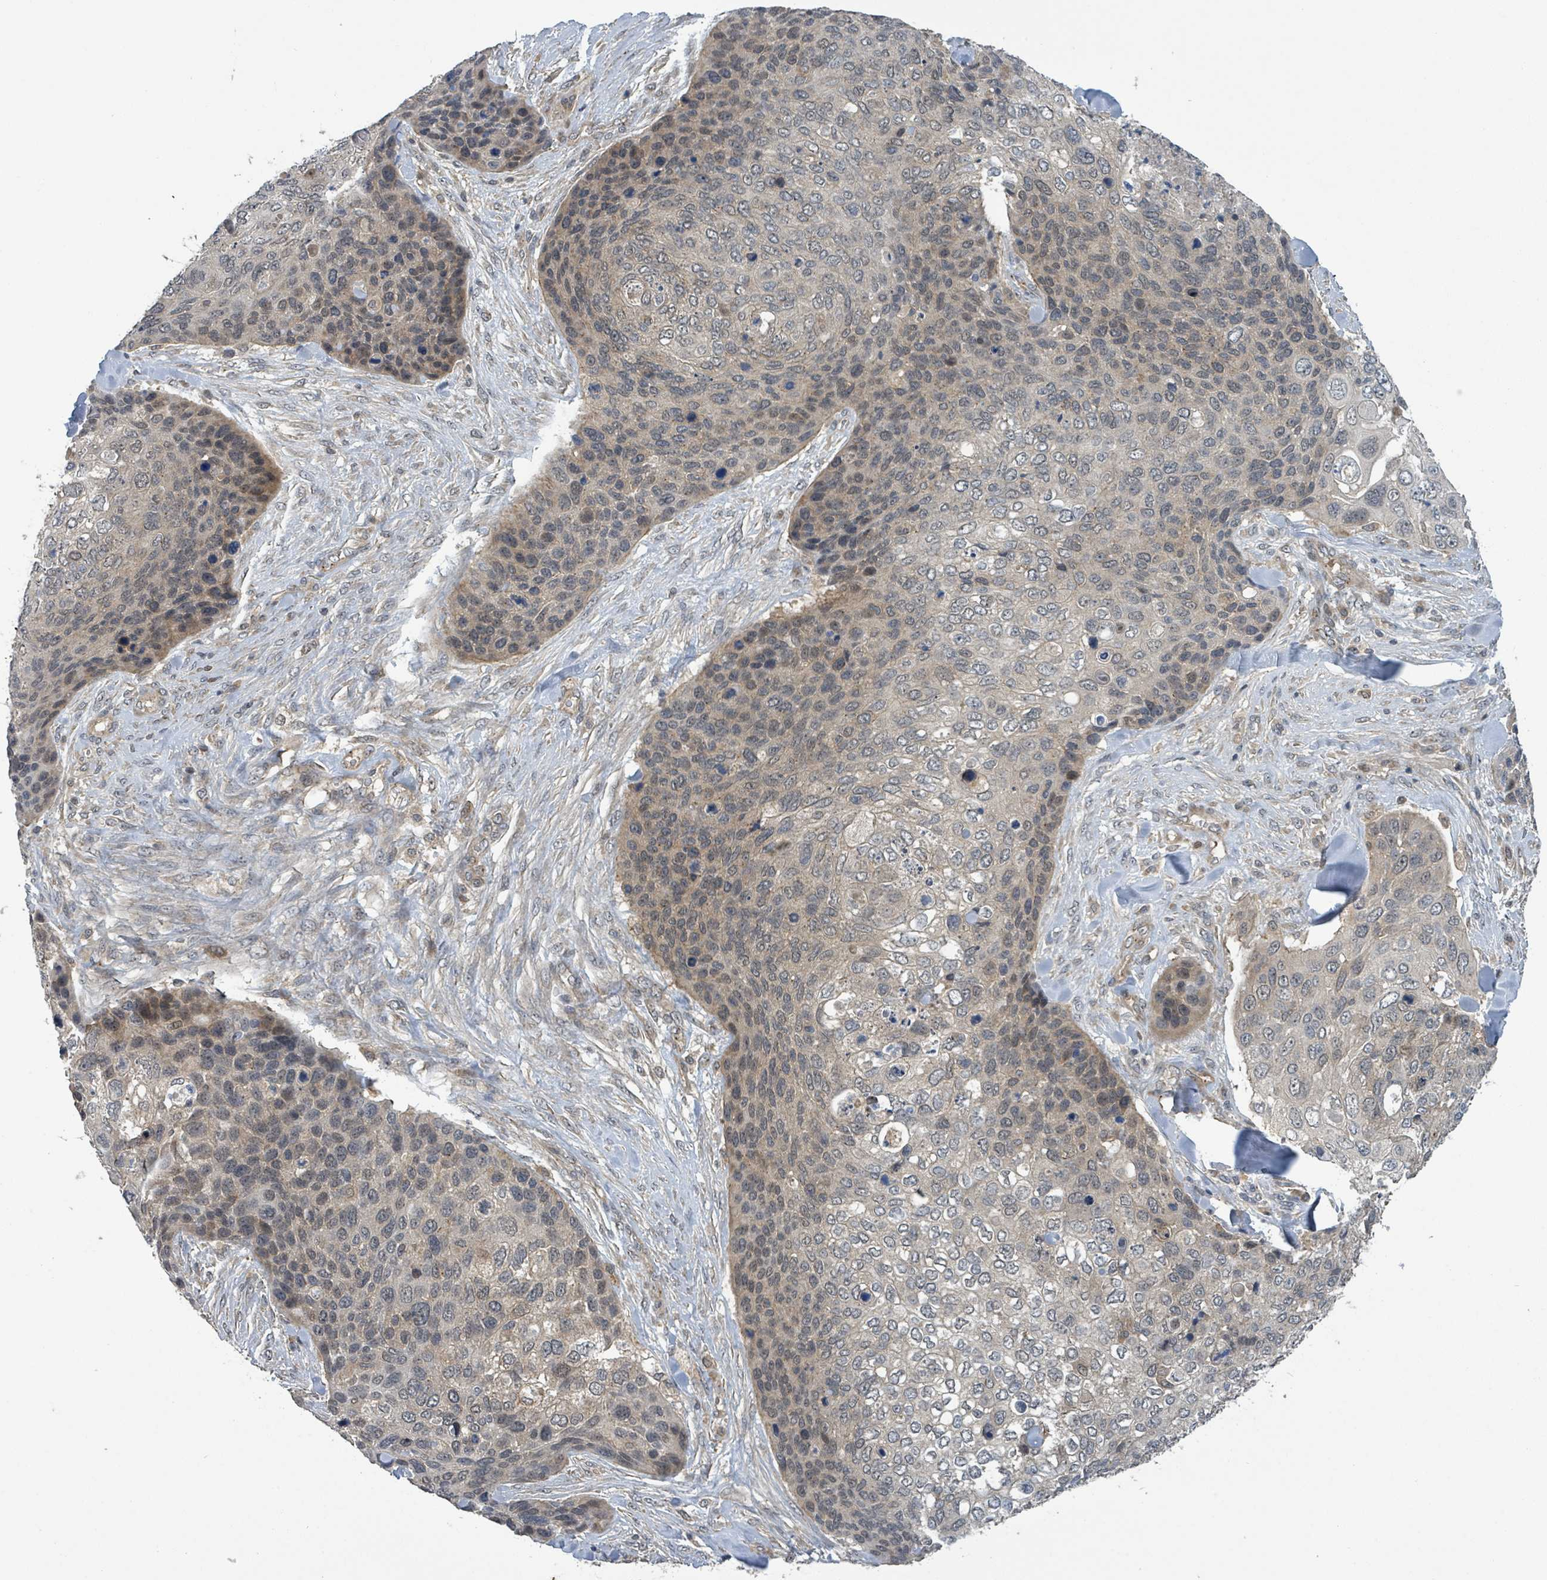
{"staining": {"intensity": "weak", "quantity": "25%-75%", "location": "cytoplasmic/membranous"}, "tissue": "skin cancer", "cell_type": "Tumor cells", "image_type": "cancer", "snomed": [{"axis": "morphology", "description": "Basal cell carcinoma"}, {"axis": "topography", "description": "Skin"}], "caption": "The micrograph displays staining of skin cancer, revealing weak cytoplasmic/membranous protein staining (brown color) within tumor cells. (brown staining indicates protein expression, while blue staining denotes nuclei).", "gene": "CCDC121", "patient": {"sex": "female", "age": 74}}